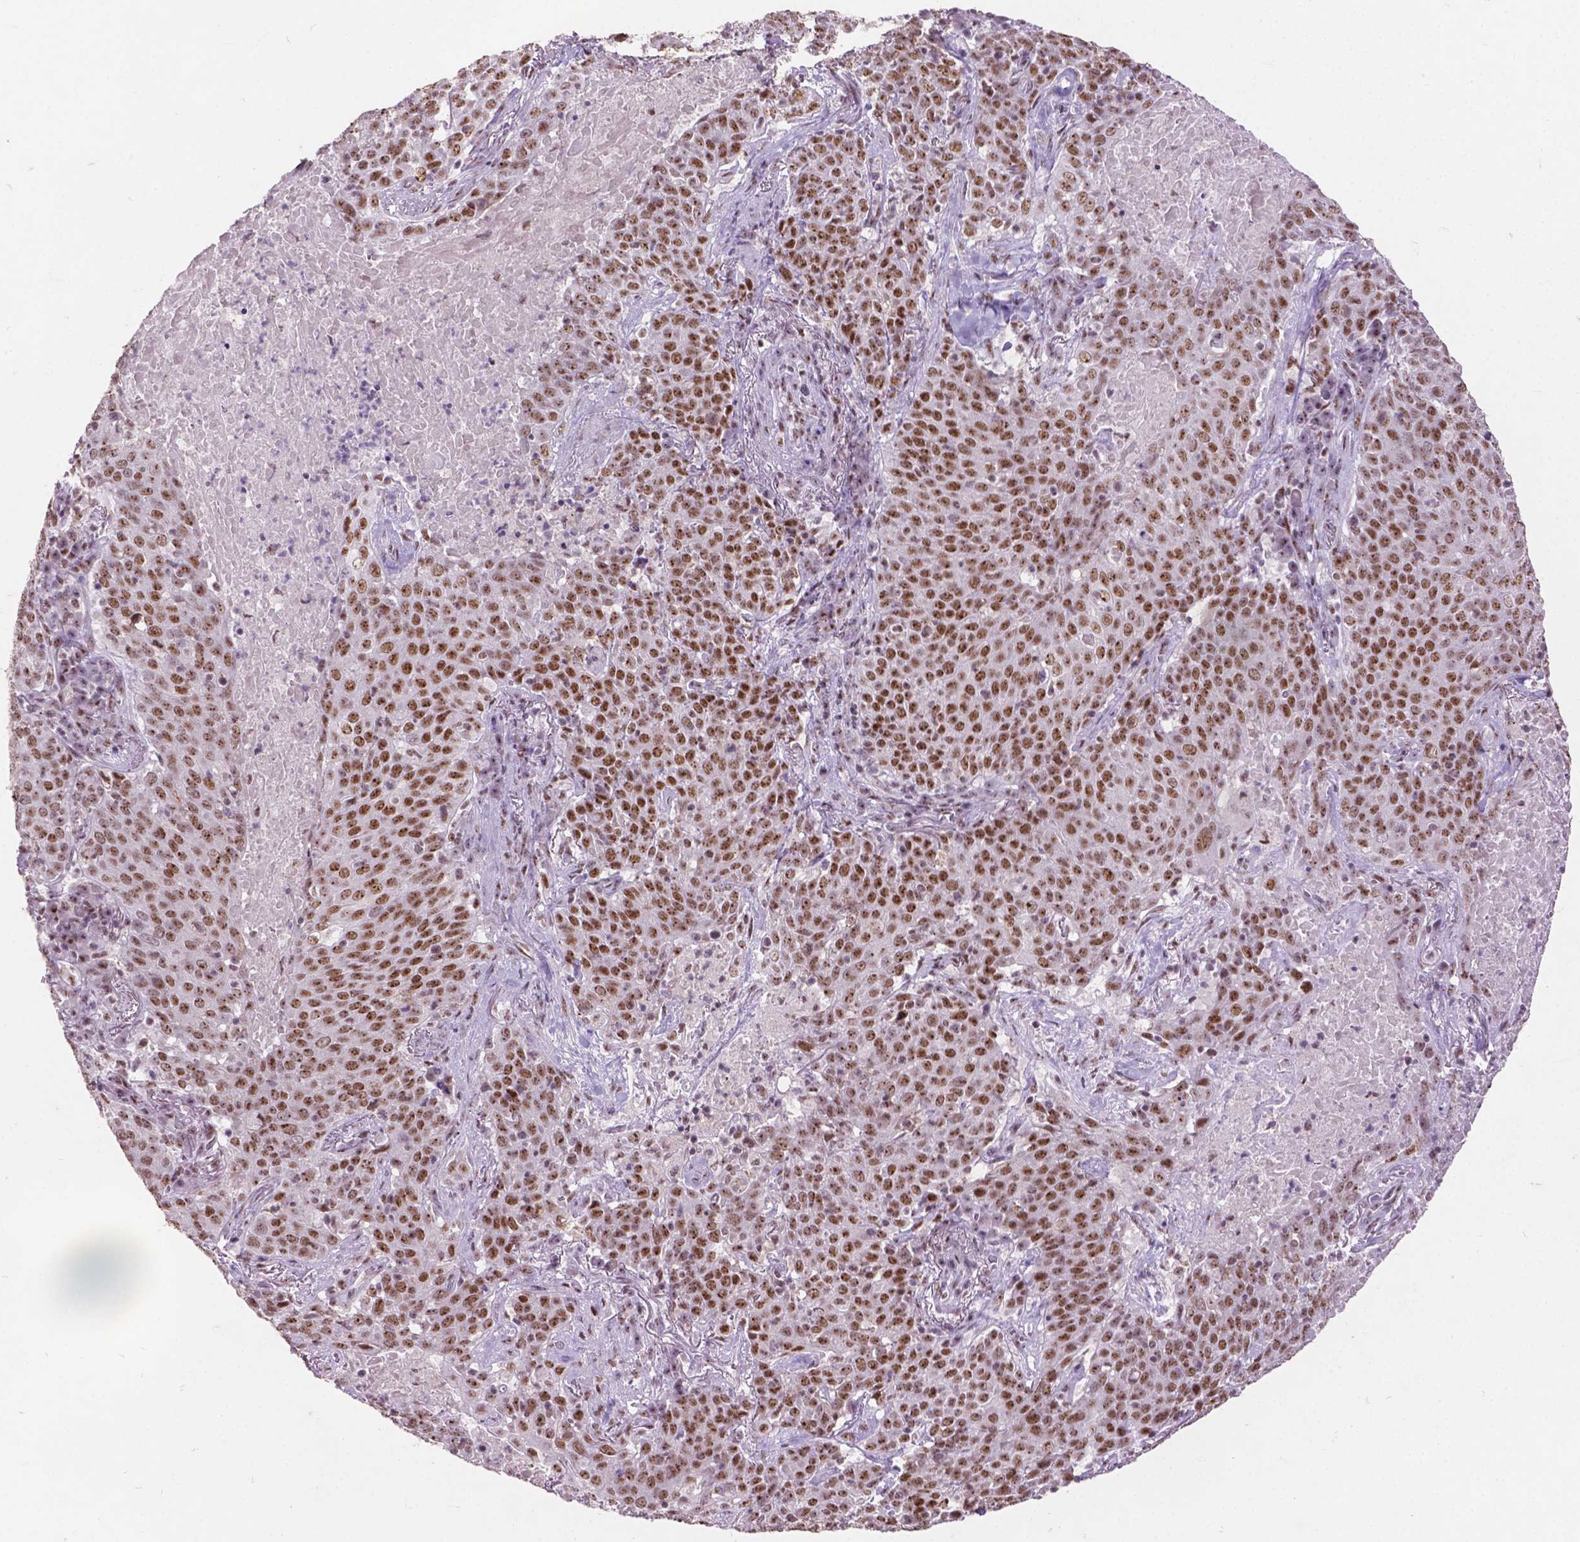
{"staining": {"intensity": "moderate", "quantity": ">75%", "location": "nuclear"}, "tissue": "lung cancer", "cell_type": "Tumor cells", "image_type": "cancer", "snomed": [{"axis": "morphology", "description": "Squamous cell carcinoma, NOS"}, {"axis": "topography", "description": "Lung"}], "caption": "Immunohistochemical staining of squamous cell carcinoma (lung) shows medium levels of moderate nuclear protein staining in approximately >75% of tumor cells.", "gene": "COIL", "patient": {"sex": "male", "age": 82}}